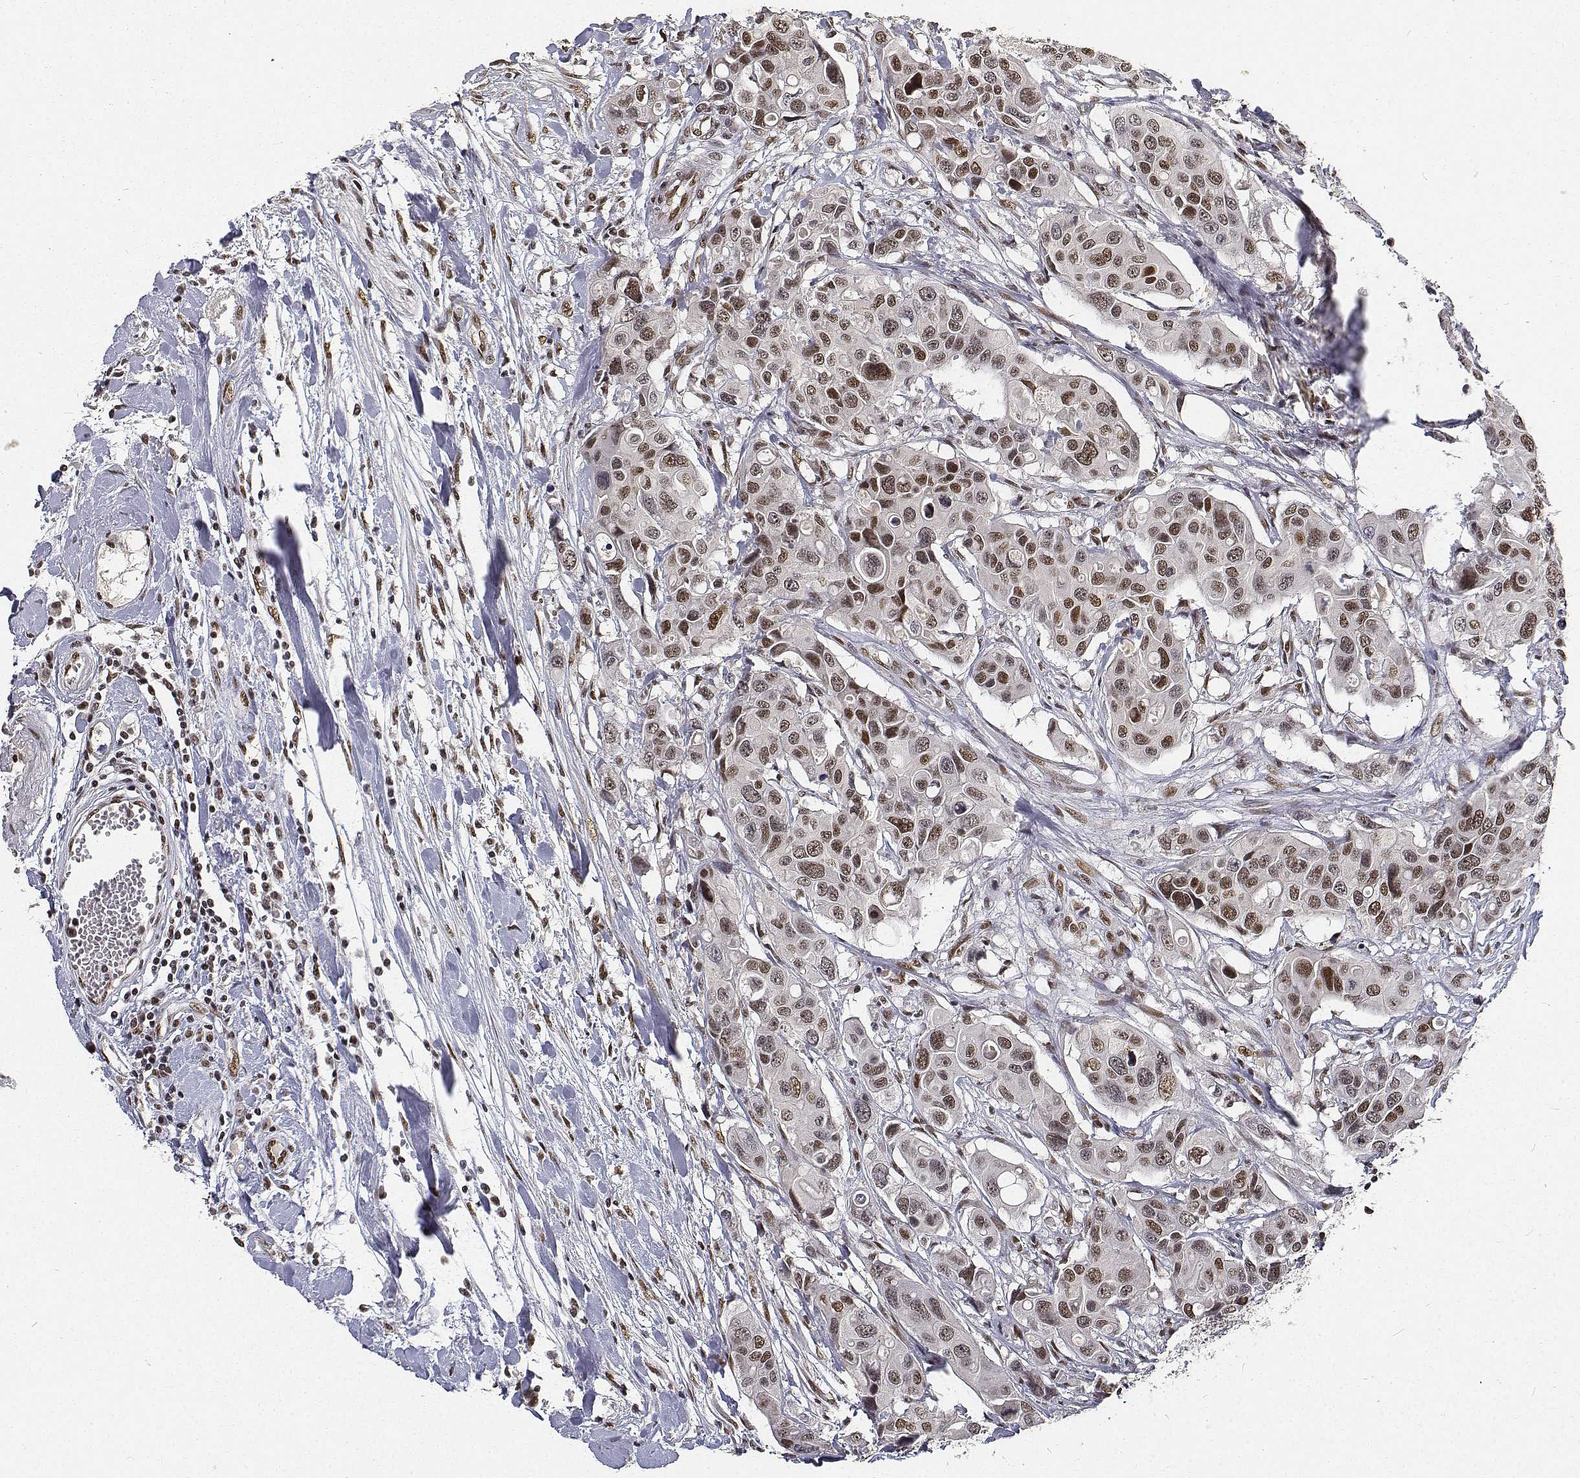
{"staining": {"intensity": "moderate", "quantity": "25%-75%", "location": "nuclear"}, "tissue": "colorectal cancer", "cell_type": "Tumor cells", "image_type": "cancer", "snomed": [{"axis": "morphology", "description": "Adenocarcinoma, NOS"}, {"axis": "topography", "description": "Colon"}], "caption": "An immunohistochemistry (IHC) image of neoplastic tissue is shown. Protein staining in brown labels moderate nuclear positivity in adenocarcinoma (colorectal) within tumor cells. (DAB IHC, brown staining for protein, blue staining for nuclei).", "gene": "ATRX", "patient": {"sex": "male", "age": 77}}